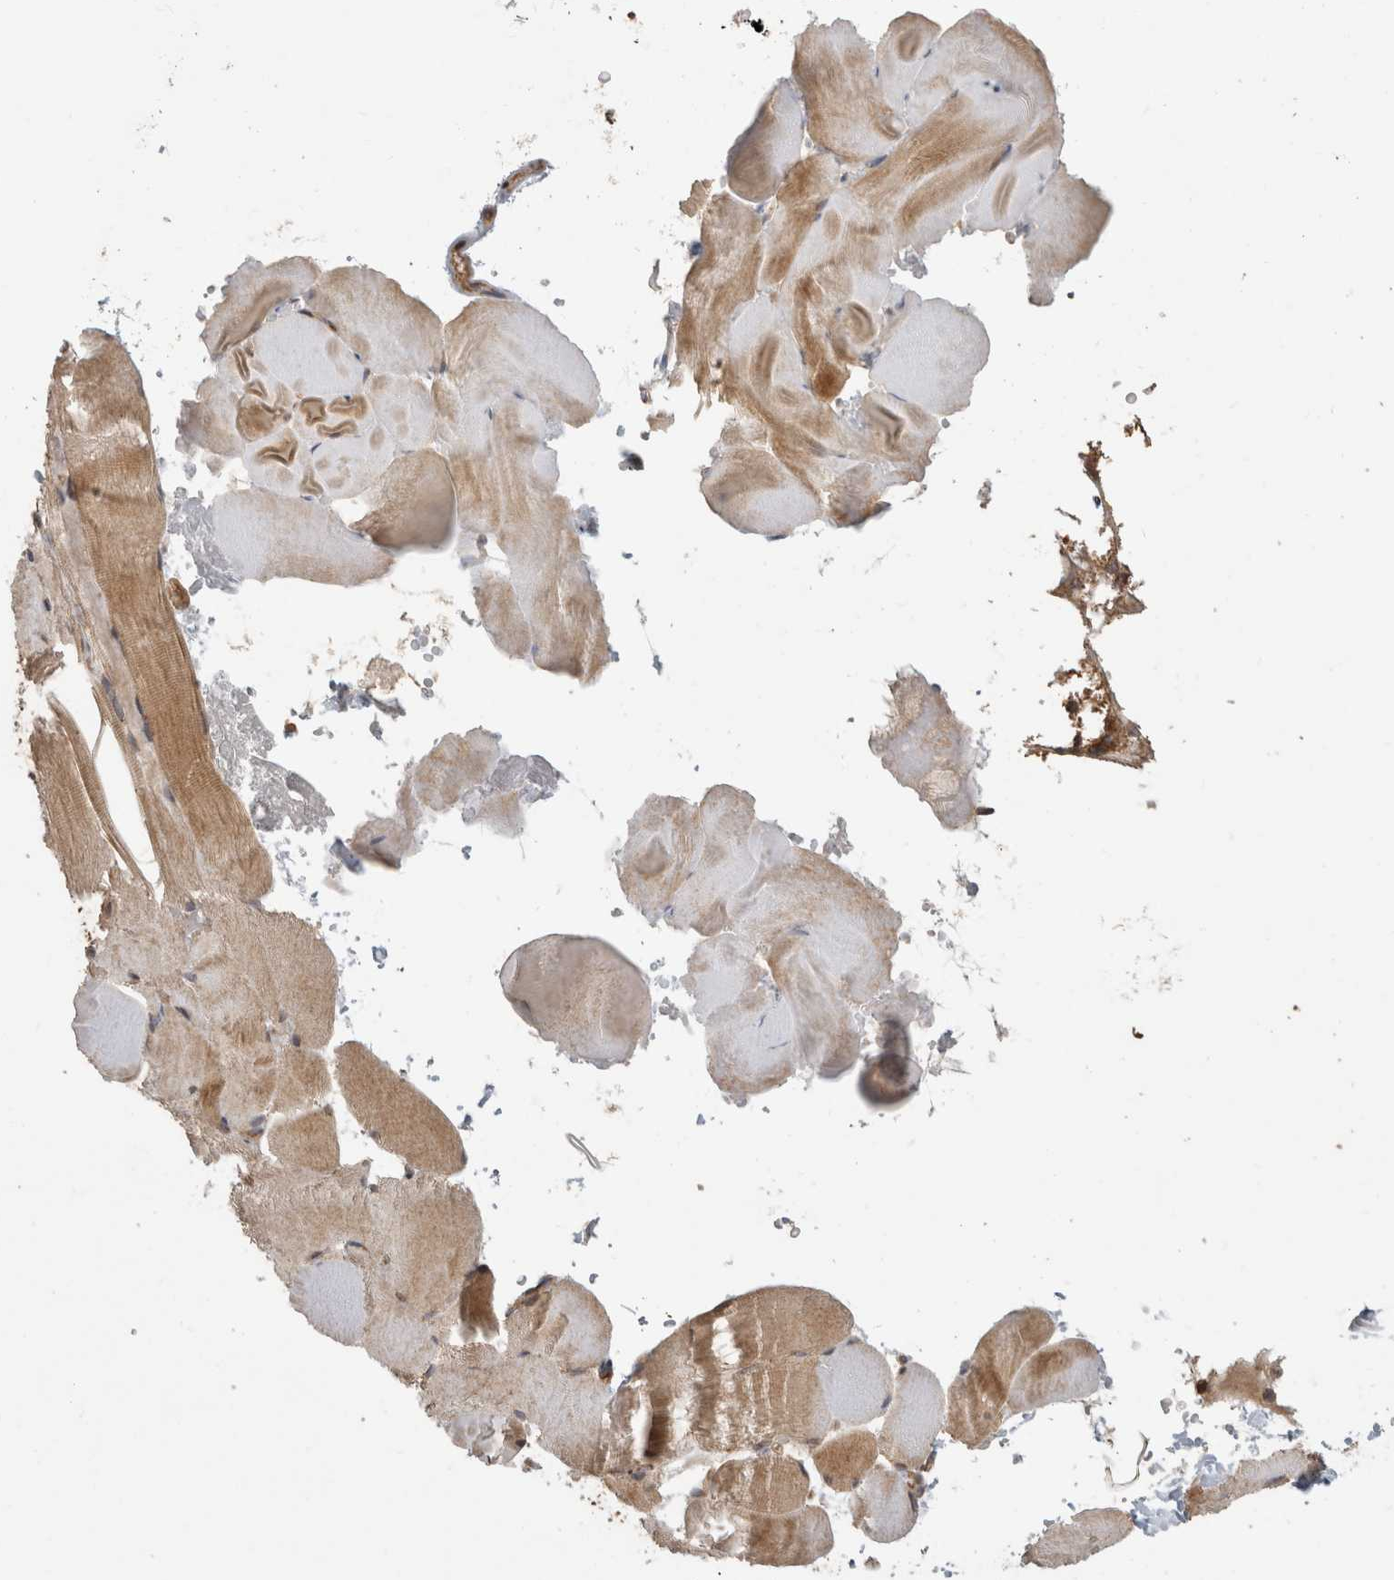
{"staining": {"intensity": "weak", "quantity": "25%-75%", "location": "cytoplasmic/membranous"}, "tissue": "skeletal muscle", "cell_type": "Myocytes", "image_type": "normal", "snomed": [{"axis": "morphology", "description": "Normal tissue, NOS"}, {"axis": "topography", "description": "Skeletal muscle"}, {"axis": "topography", "description": "Parathyroid gland"}], "caption": "Immunohistochemistry (IHC) (DAB (3,3'-diaminobenzidine)) staining of unremarkable skeletal muscle shows weak cytoplasmic/membranous protein staining in about 25%-75% of myocytes.", "gene": "PCDHB15", "patient": {"sex": "female", "age": 37}}